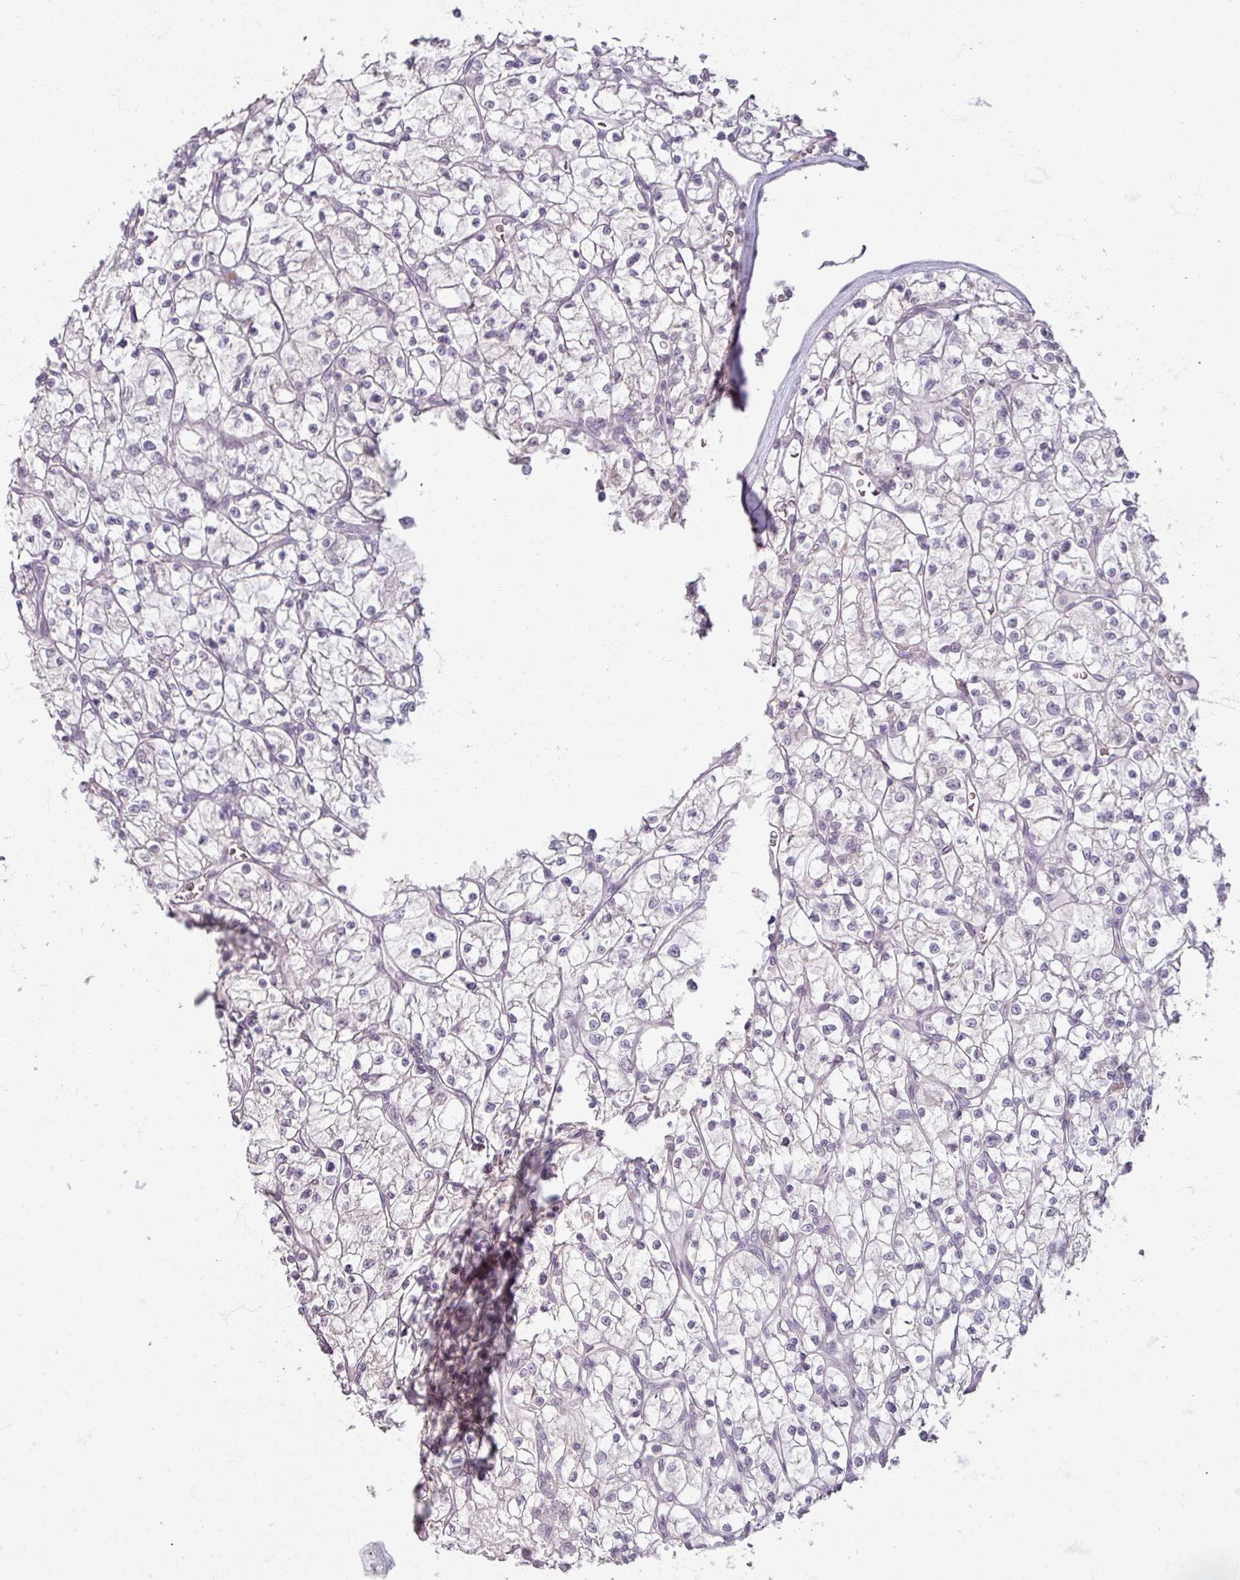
{"staining": {"intensity": "negative", "quantity": "none", "location": "none"}, "tissue": "renal cancer", "cell_type": "Tumor cells", "image_type": "cancer", "snomed": [{"axis": "morphology", "description": "Adenocarcinoma, NOS"}, {"axis": "topography", "description": "Kidney"}], "caption": "An immunohistochemistry histopathology image of renal adenocarcinoma is shown. There is no staining in tumor cells of renal adenocarcinoma. Brightfield microscopy of IHC stained with DAB (3,3'-diaminobenzidine) (brown) and hematoxylin (blue), captured at high magnification.", "gene": "SOX11", "patient": {"sex": "female", "age": 64}}